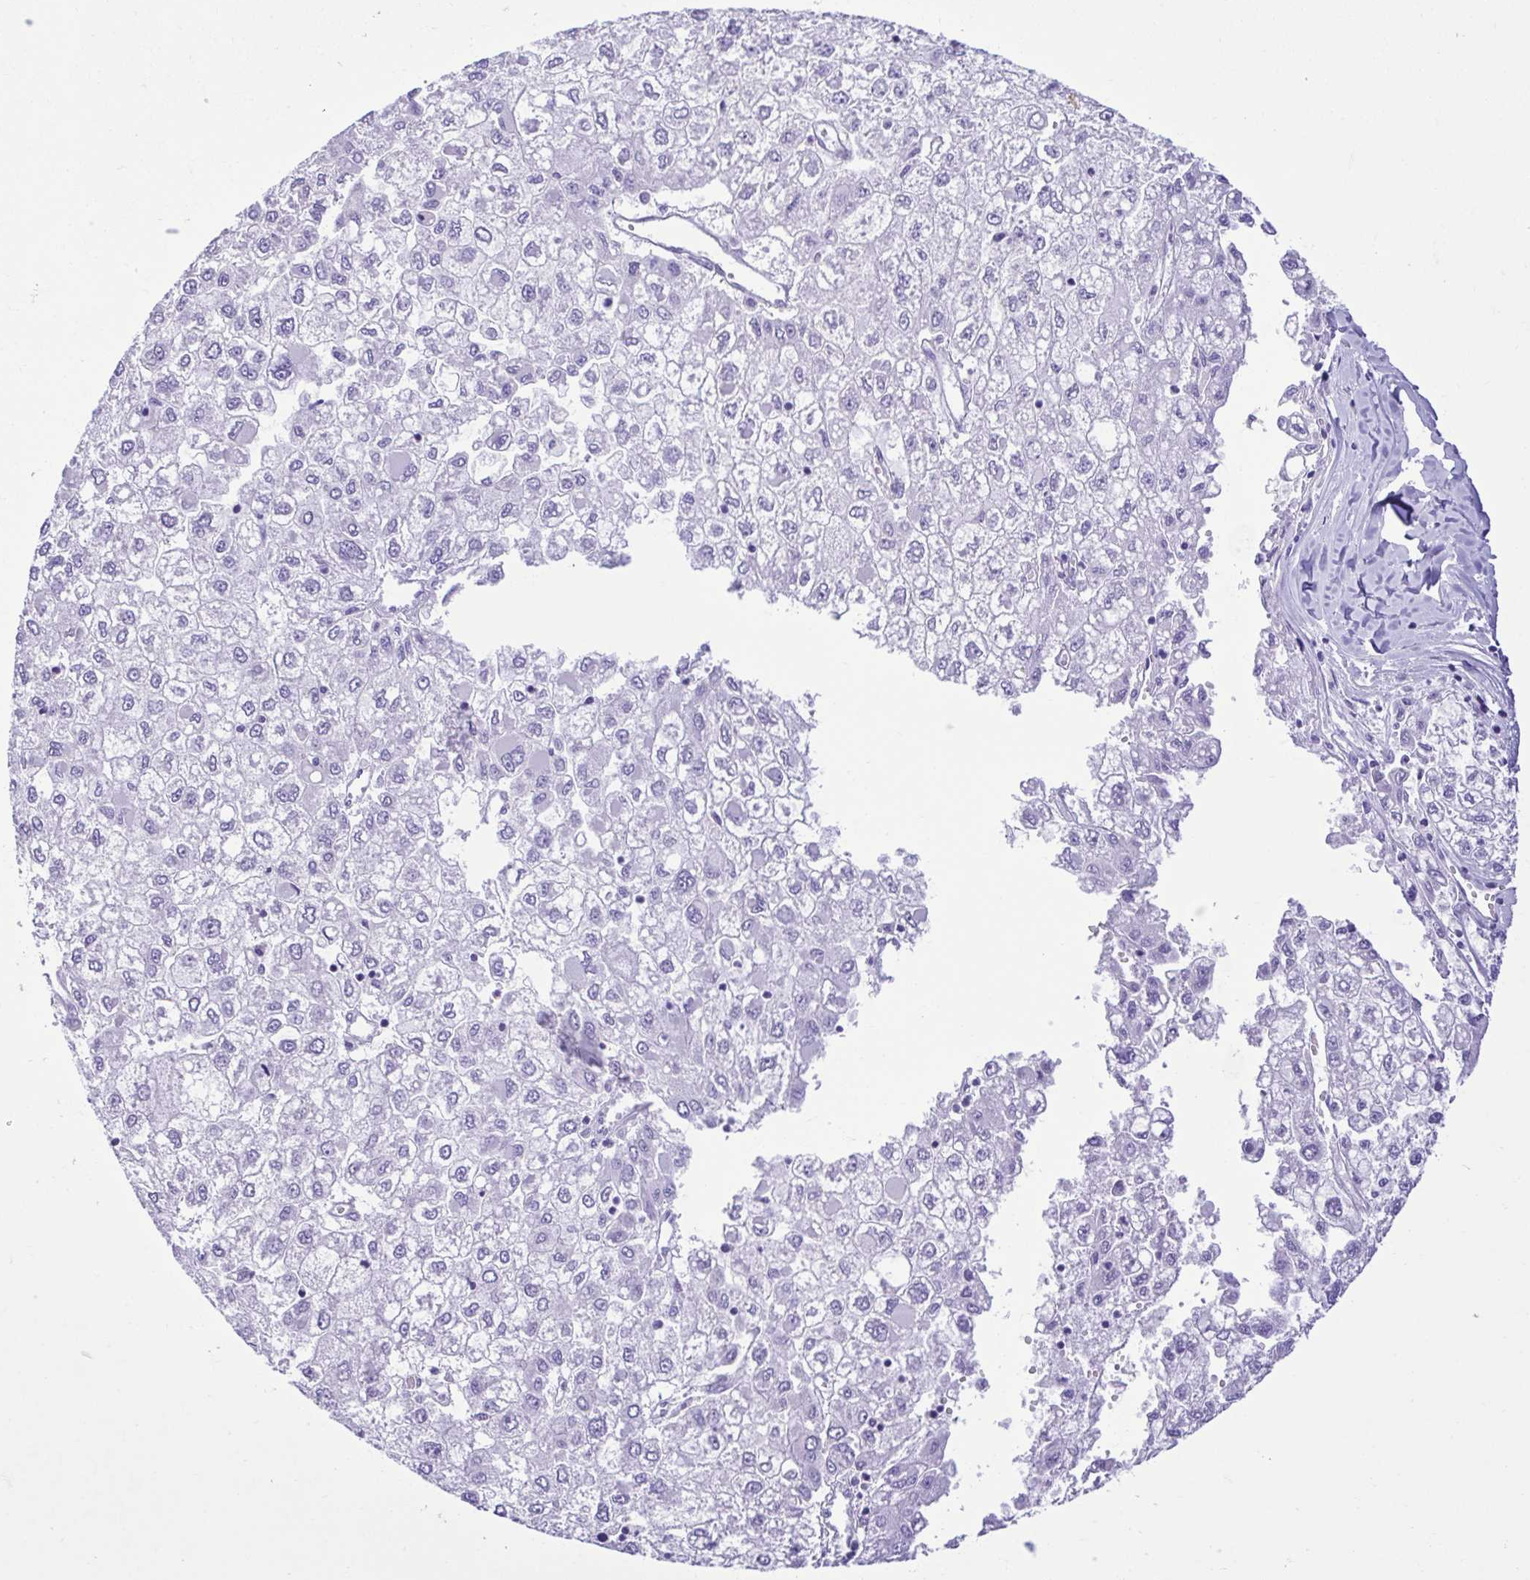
{"staining": {"intensity": "negative", "quantity": "none", "location": "none"}, "tissue": "liver cancer", "cell_type": "Tumor cells", "image_type": "cancer", "snomed": [{"axis": "morphology", "description": "Carcinoma, Hepatocellular, NOS"}, {"axis": "topography", "description": "Liver"}], "caption": "Tumor cells show no significant protein staining in liver hepatocellular carcinoma. Brightfield microscopy of IHC stained with DAB (brown) and hematoxylin (blue), captured at high magnification.", "gene": "CBY2", "patient": {"sex": "male", "age": 40}}